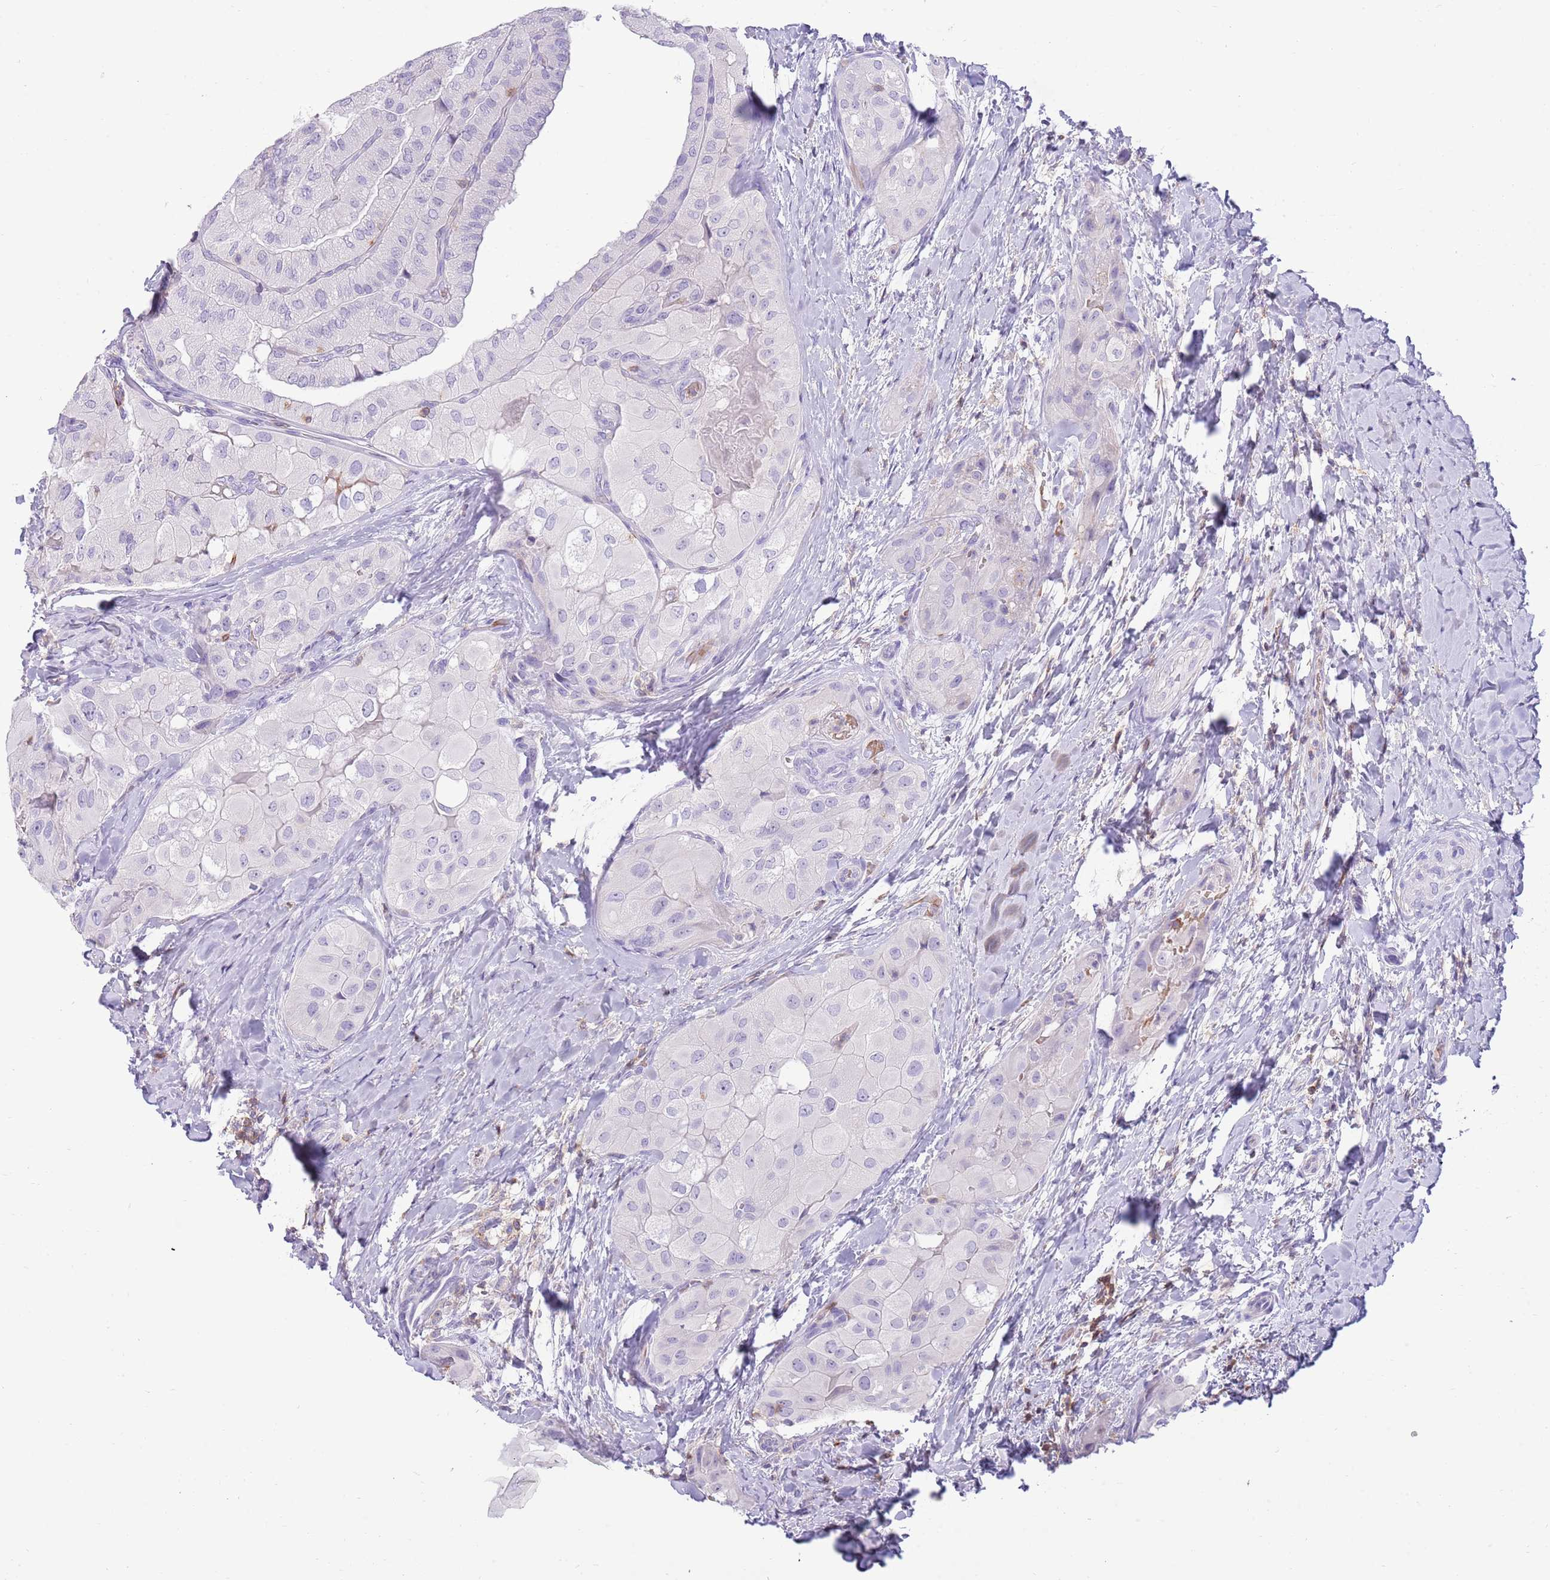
{"staining": {"intensity": "negative", "quantity": "none", "location": "none"}, "tissue": "thyroid cancer", "cell_type": "Tumor cells", "image_type": "cancer", "snomed": [{"axis": "morphology", "description": "Normal tissue, NOS"}, {"axis": "morphology", "description": "Papillary adenocarcinoma, NOS"}, {"axis": "topography", "description": "Thyroid gland"}], "caption": "High magnification brightfield microscopy of thyroid cancer (papillary adenocarcinoma) stained with DAB (3,3'-diaminobenzidine) (brown) and counterstained with hematoxylin (blue): tumor cells show no significant expression.", "gene": "OR4Q3", "patient": {"sex": "female", "age": 59}}